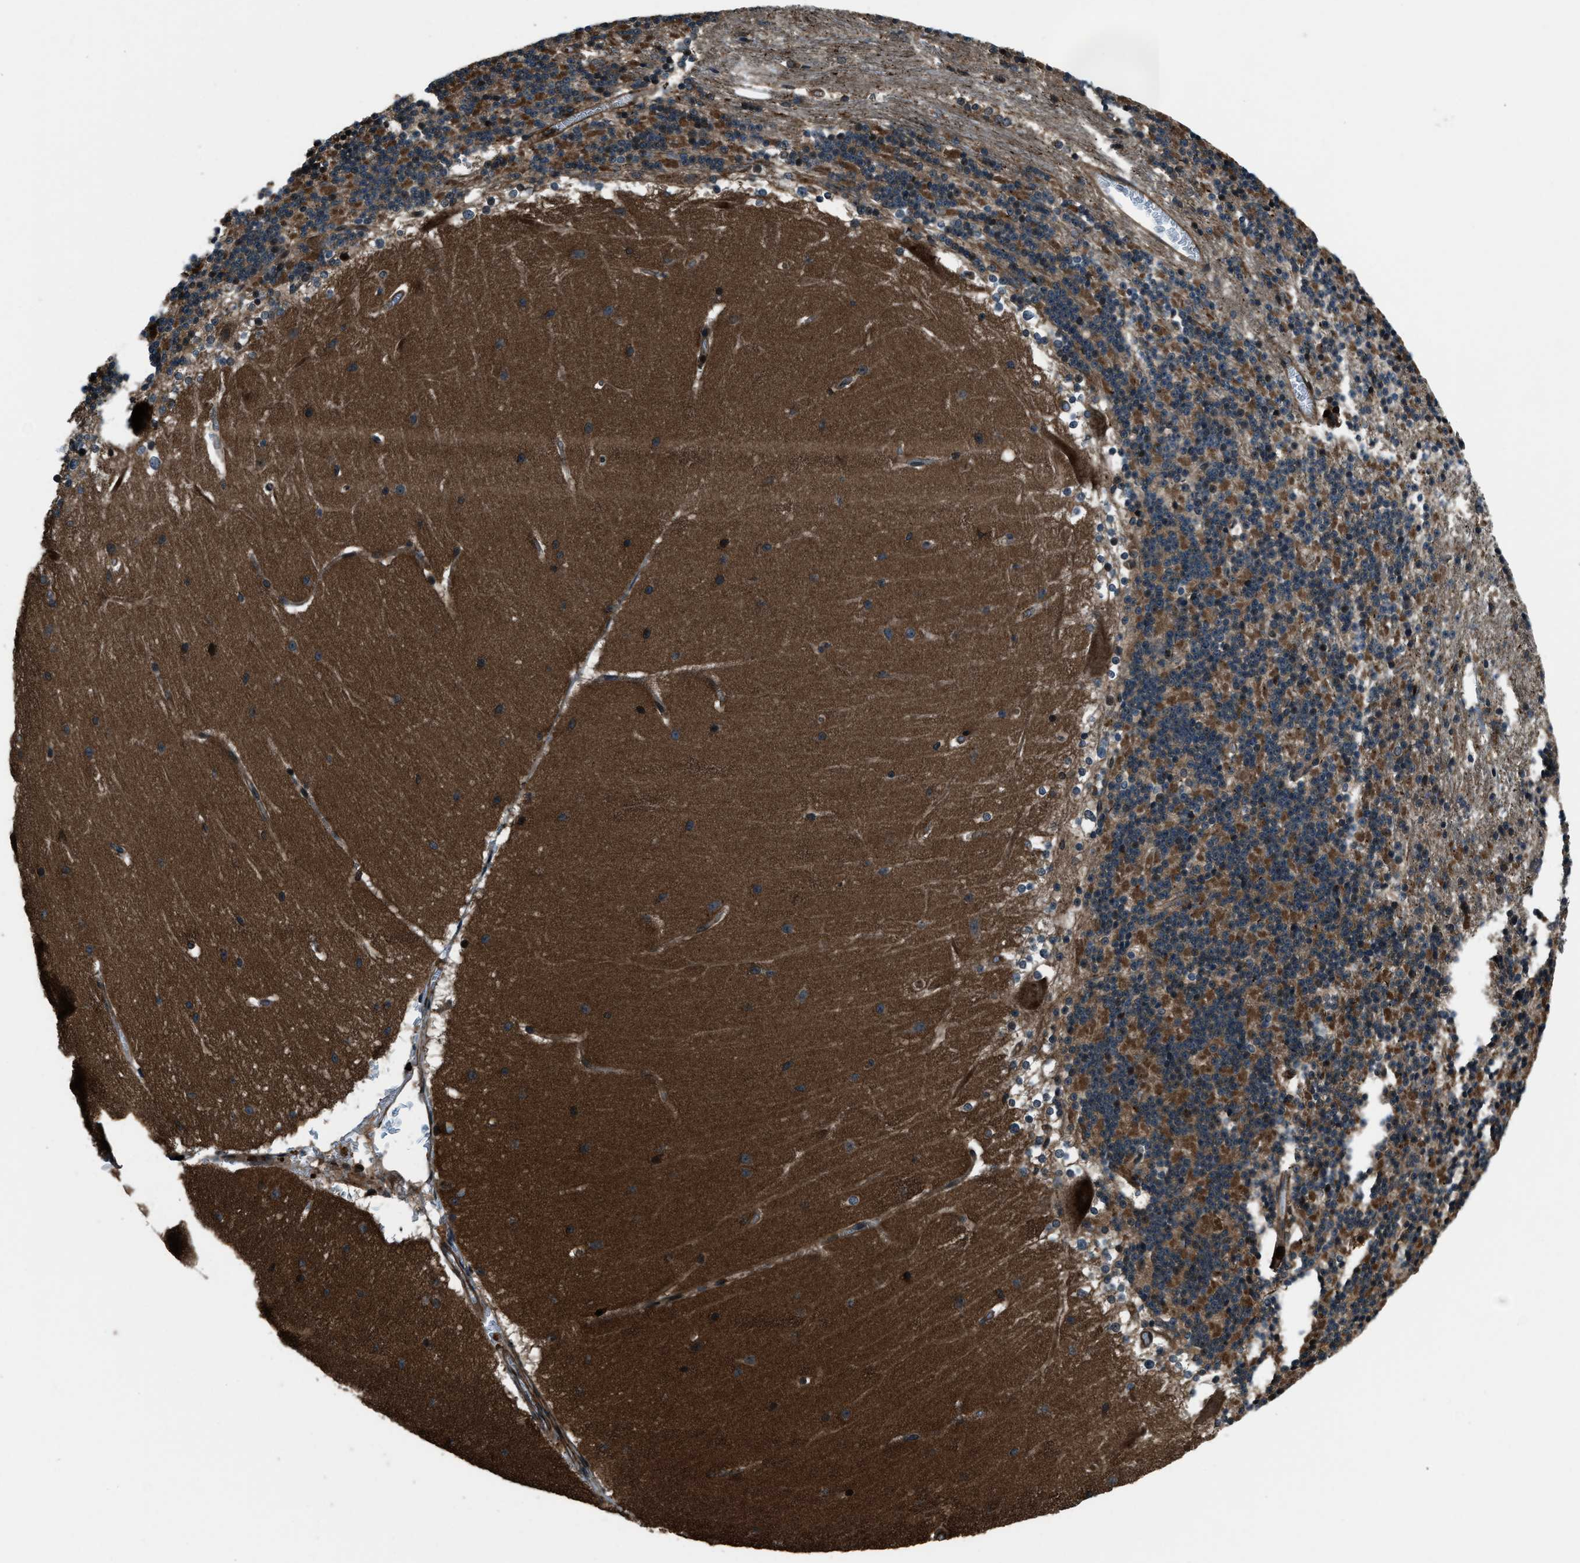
{"staining": {"intensity": "strong", "quantity": "25%-75%", "location": "cytoplasmic/membranous,nuclear"}, "tissue": "cerebellum", "cell_type": "Cells in granular layer", "image_type": "normal", "snomed": [{"axis": "morphology", "description": "Normal tissue, NOS"}, {"axis": "topography", "description": "Cerebellum"}], "caption": "An image of cerebellum stained for a protein displays strong cytoplasmic/membranous,nuclear brown staining in cells in granular layer. Nuclei are stained in blue.", "gene": "SNX30", "patient": {"sex": "female", "age": 19}}